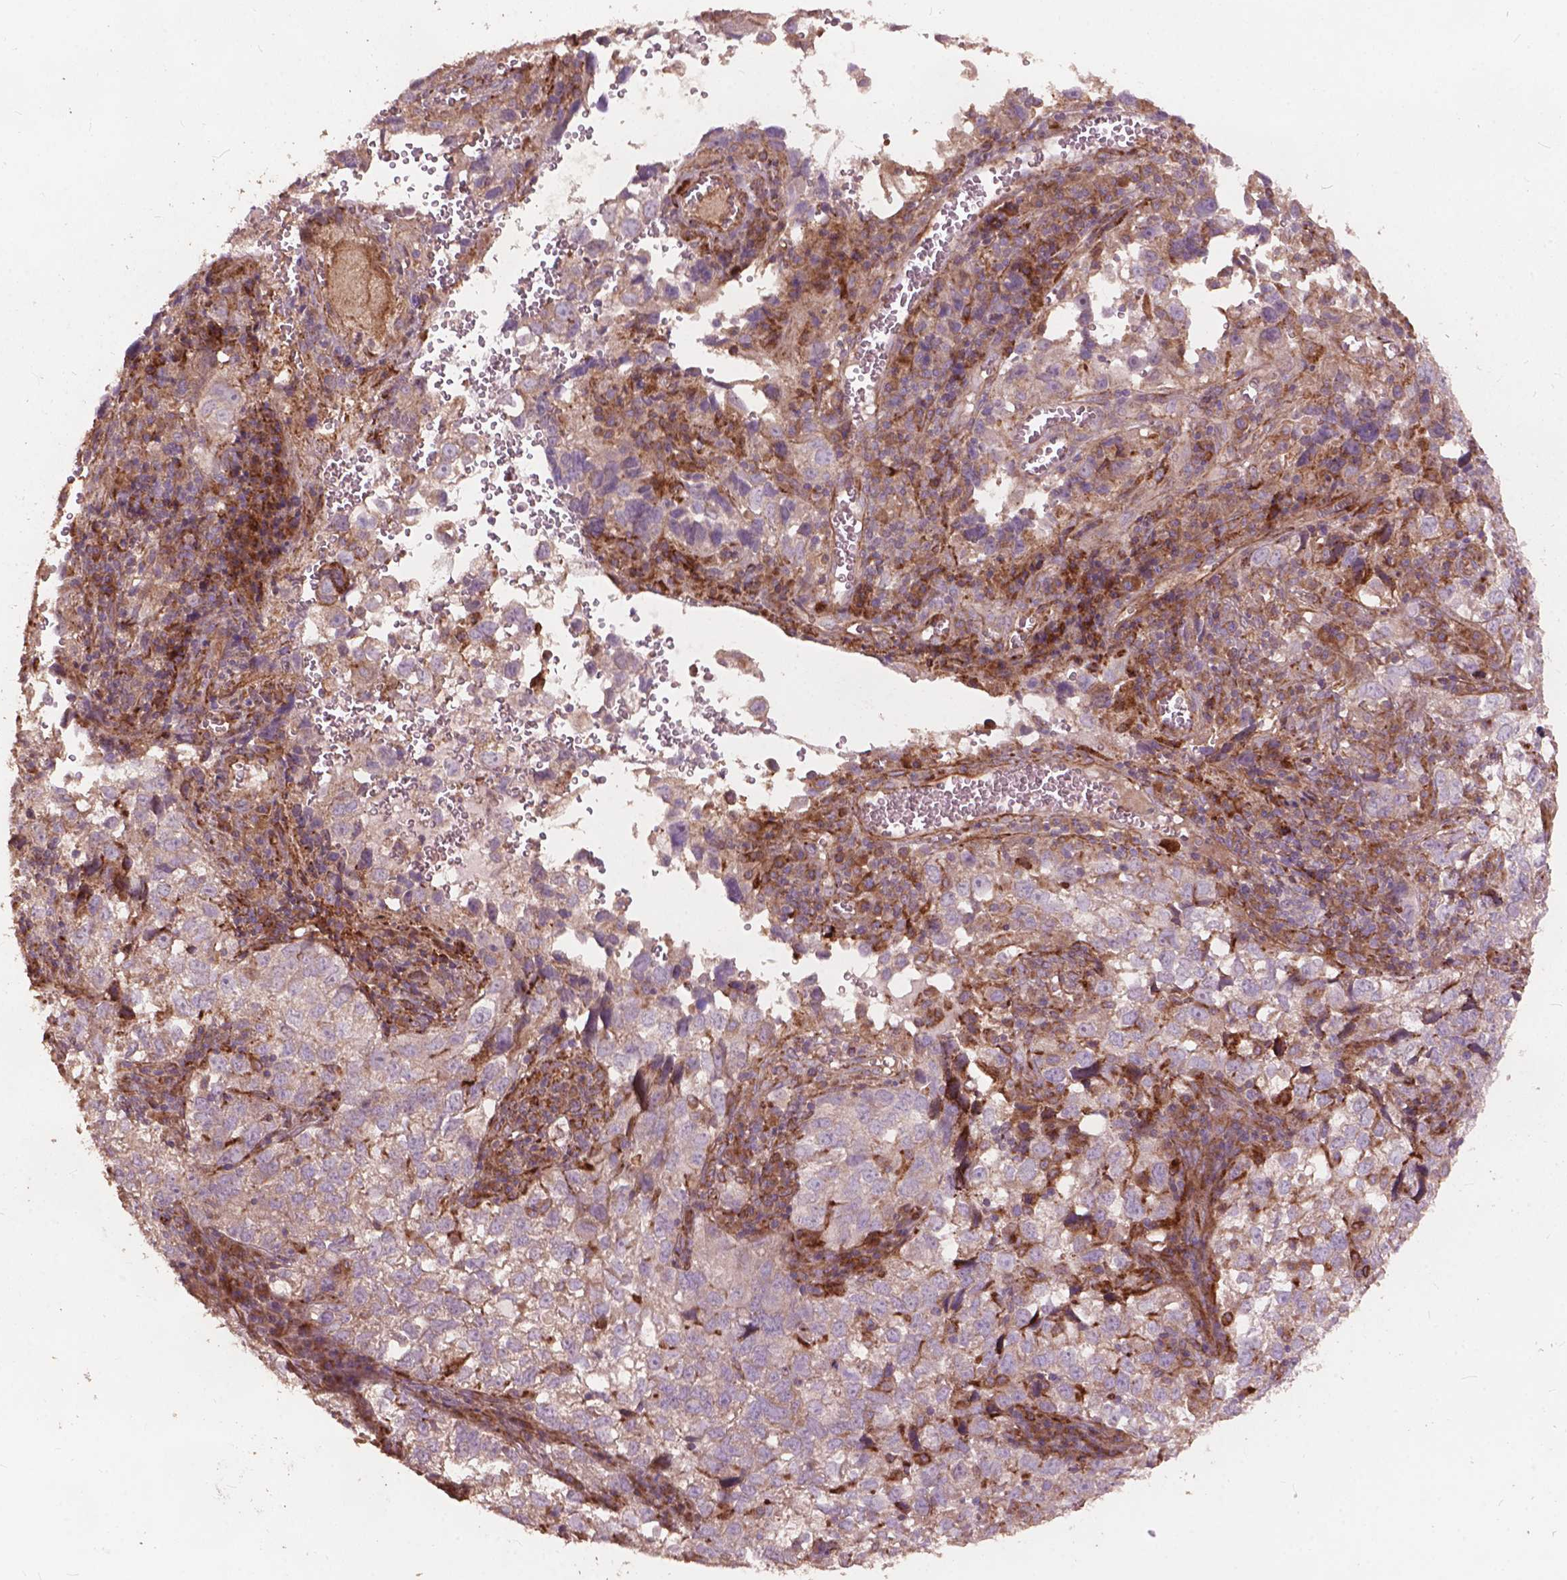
{"staining": {"intensity": "weak", "quantity": "<25%", "location": "cytoplasmic/membranous"}, "tissue": "cervical cancer", "cell_type": "Tumor cells", "image_type": "cancer", "snomed": [{"axis": "morphology", "description": "Squamous cell carcinoma, NOS"}, {"axis": "topography", "description": "Cervix"}], "caption": "Protein analysis of cervical cancer (squamous cell carcinoma) reveals no significant staining in tumor cells. (Immunohistochemistry (ihc), brightfield microscopy, high magnification).", "gene": "FNIP1", "patient": {"sex": "female", "age": 55}}